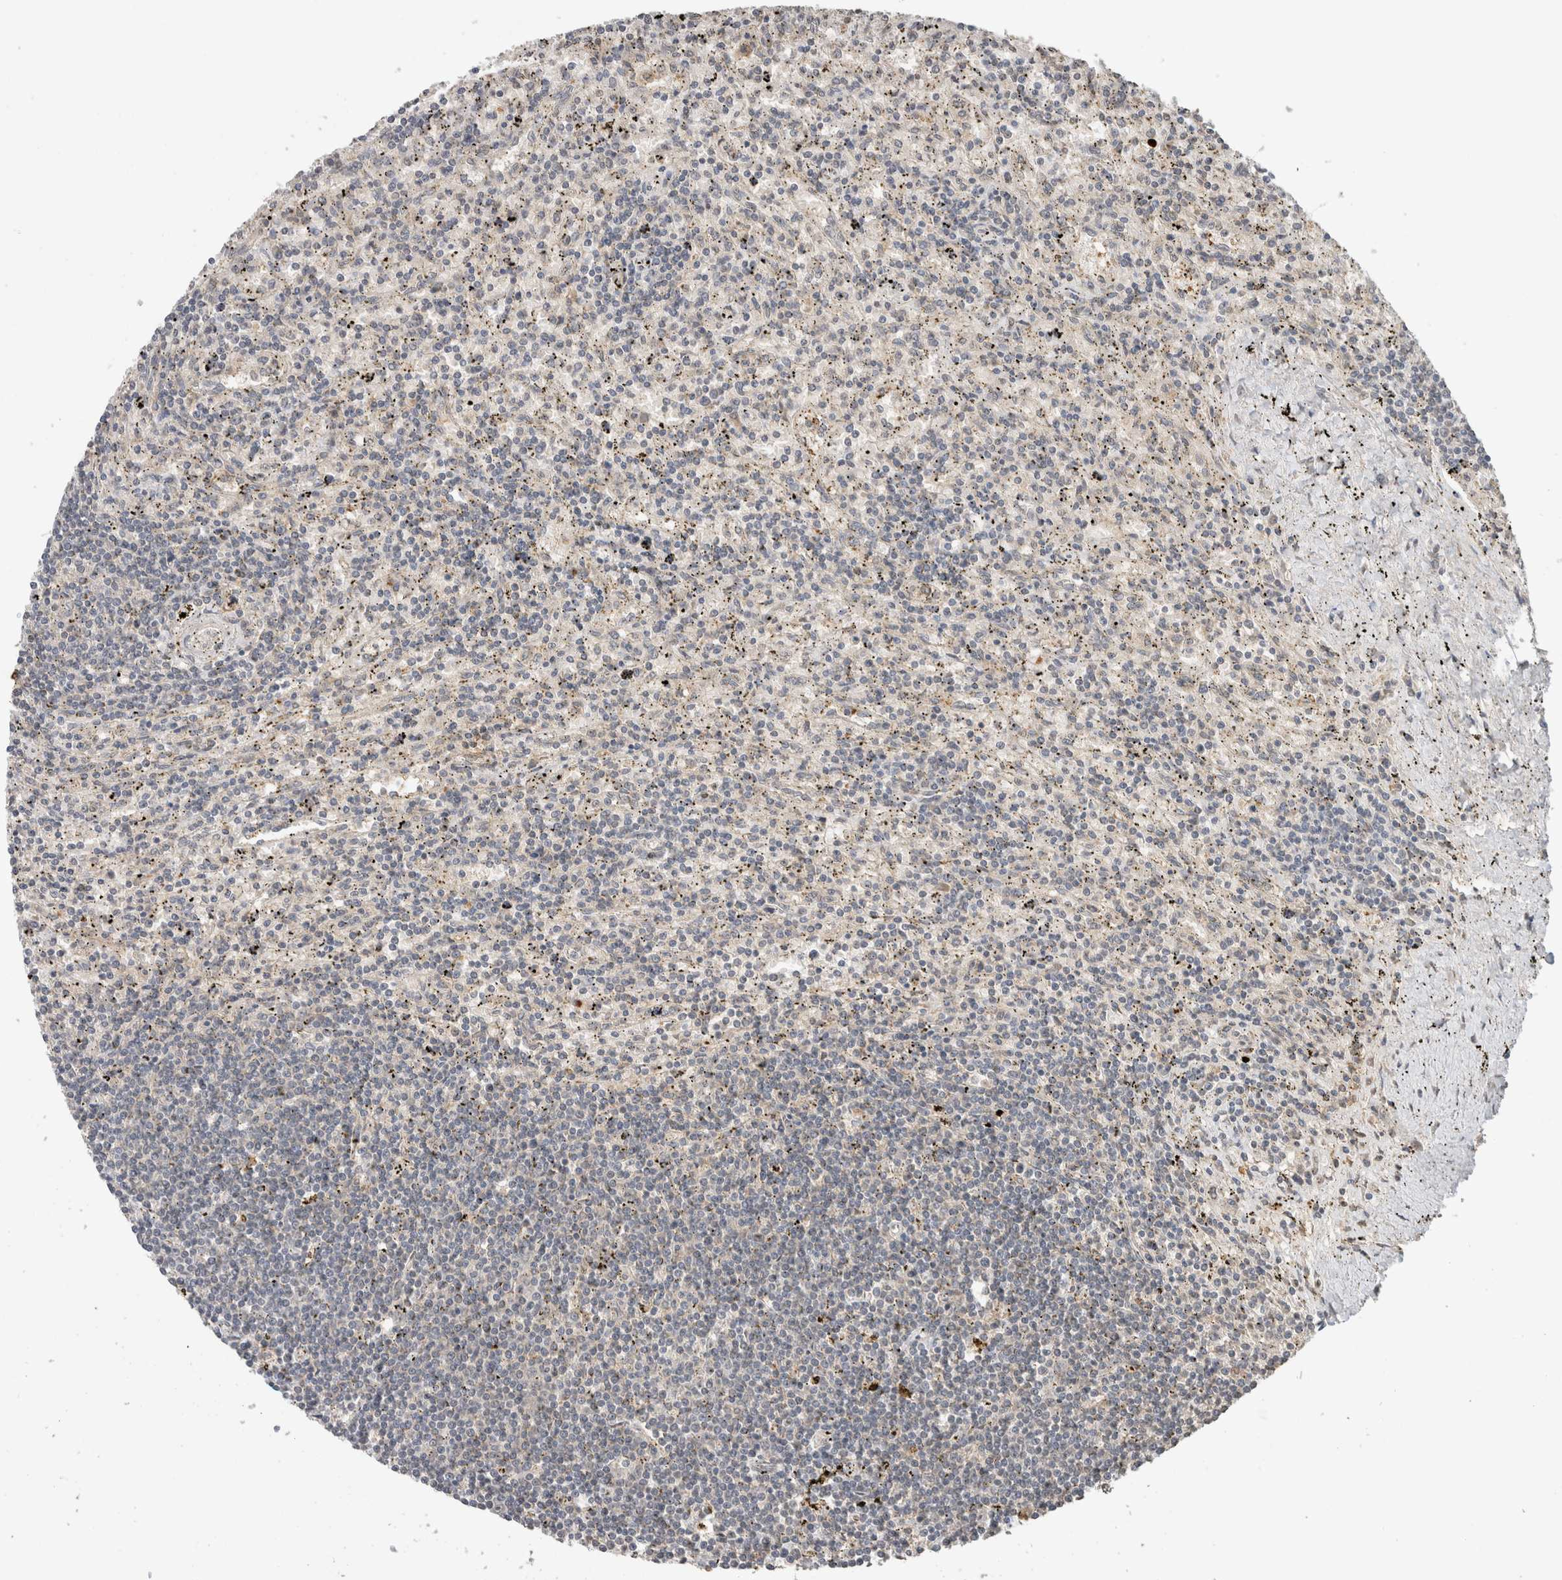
{"staining": {"intensity": "negative", "quantity": "none", "location": "none"}, "tissue": "lymphoma", "cell_type": "Tumor cells", "image_type": "cancer", "snomed": [{"axis": "morphology", "description": "Malignant lymphoma, non-Hodgkin's type, Low grade"}, {"axis": "topography", "description": "Spleen"}], "caption": "A histopathology image of lymphoma stained for a protein demonstrates no brown staining in tumor cells.", "gene": "FAM3A", "patient": {"sex": "male", "age": 76}}